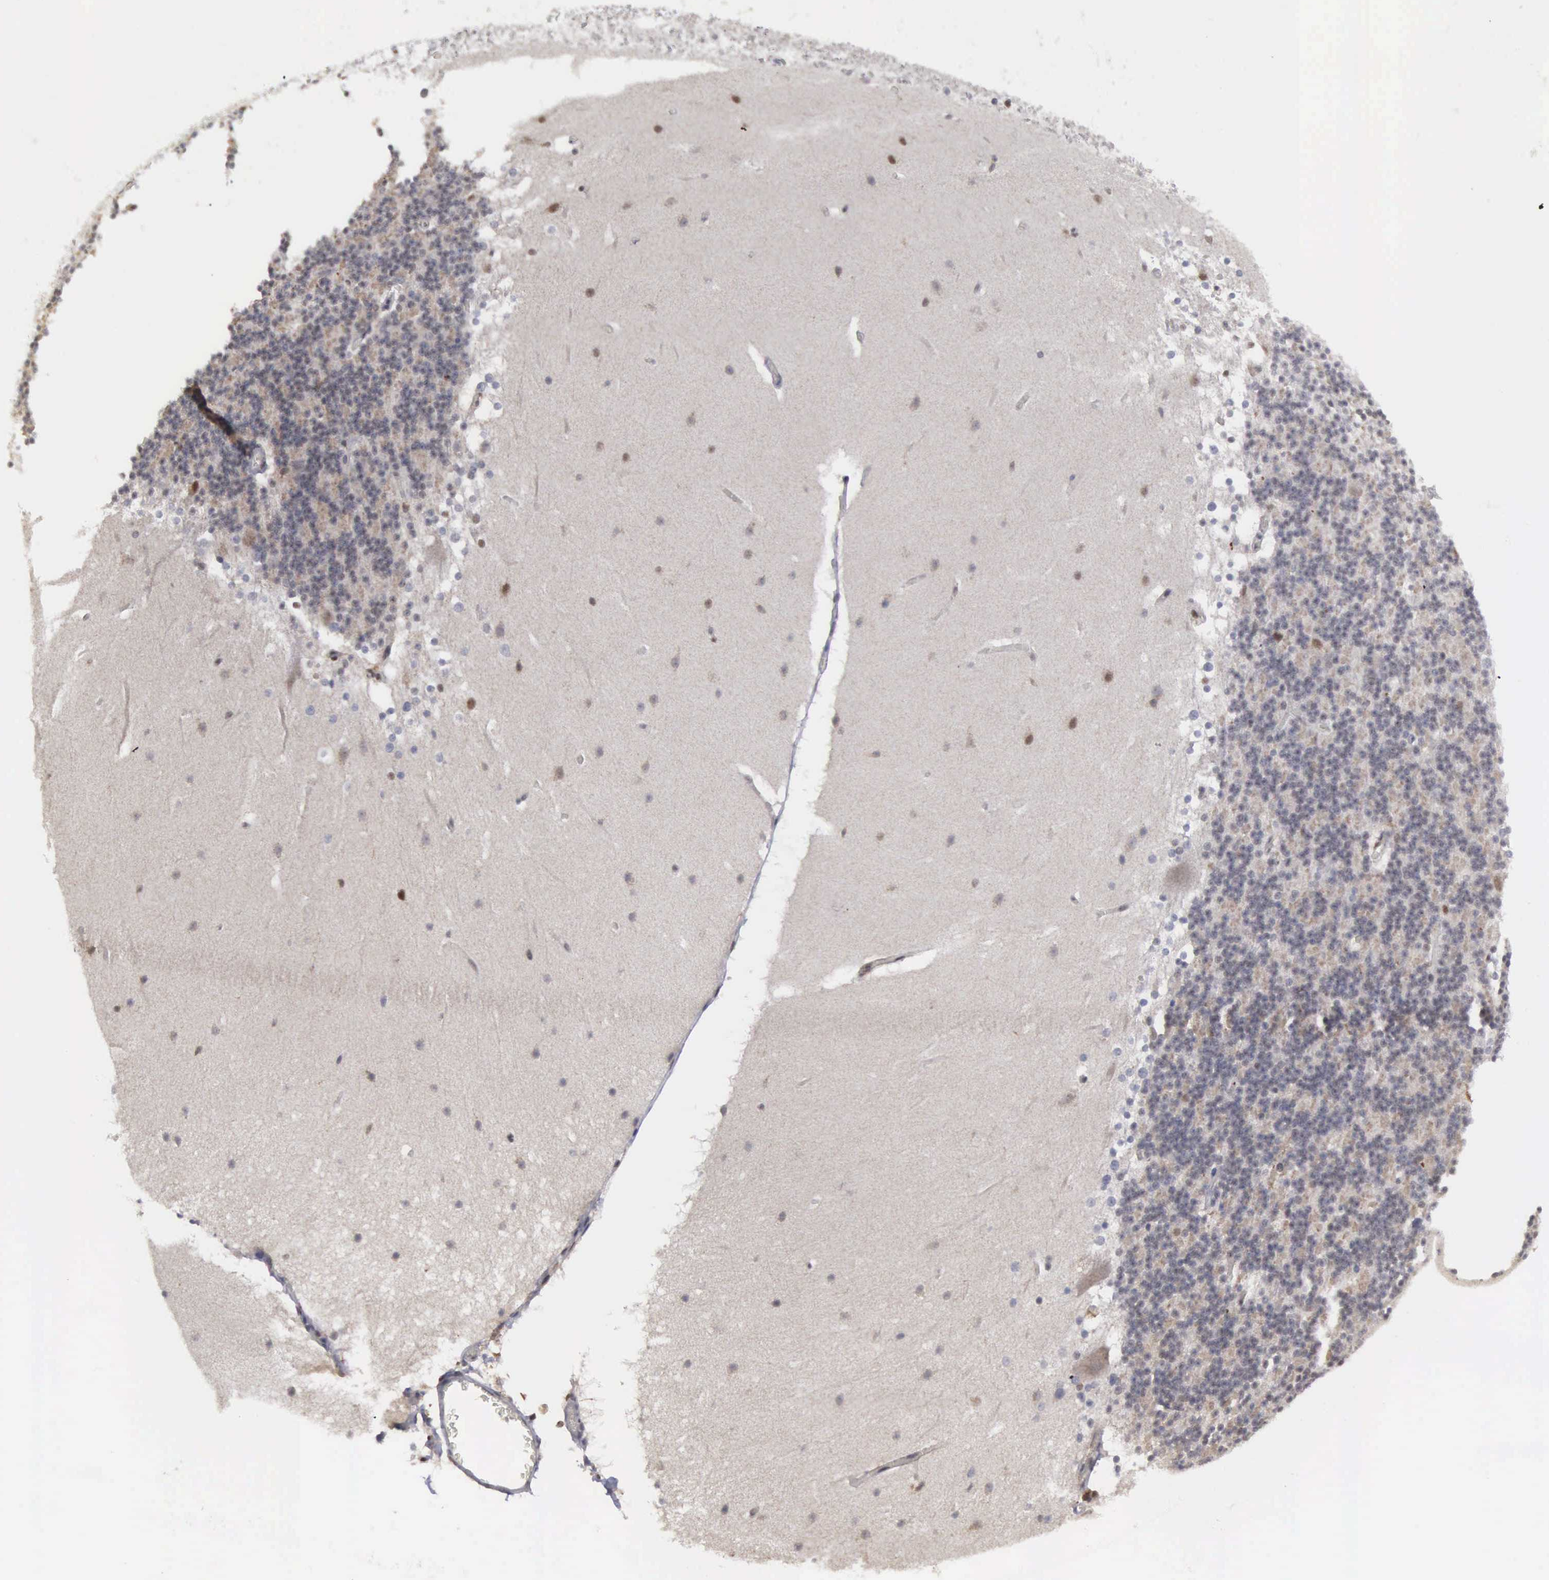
{"staining": {"intensity": "weak", "quantity": "<25%", "location": "nuclear"}, "tissue": "cerebellum", "cell_type": "Cells in granular layer", "image_type": "normal", "snomed": [{"axis": "morphology", "description": "Normal tissue, NOS"}, {"axis": "topography", "description": "Cerebellum"}], "caption": "Immunohistochemistry micrograph of unremarkable cerebellum stained for a protein (brown), which displays no positivity in cells in granular layer.", "gene": "TRMT5", "patient": {"sex": "female", "age": 19}}